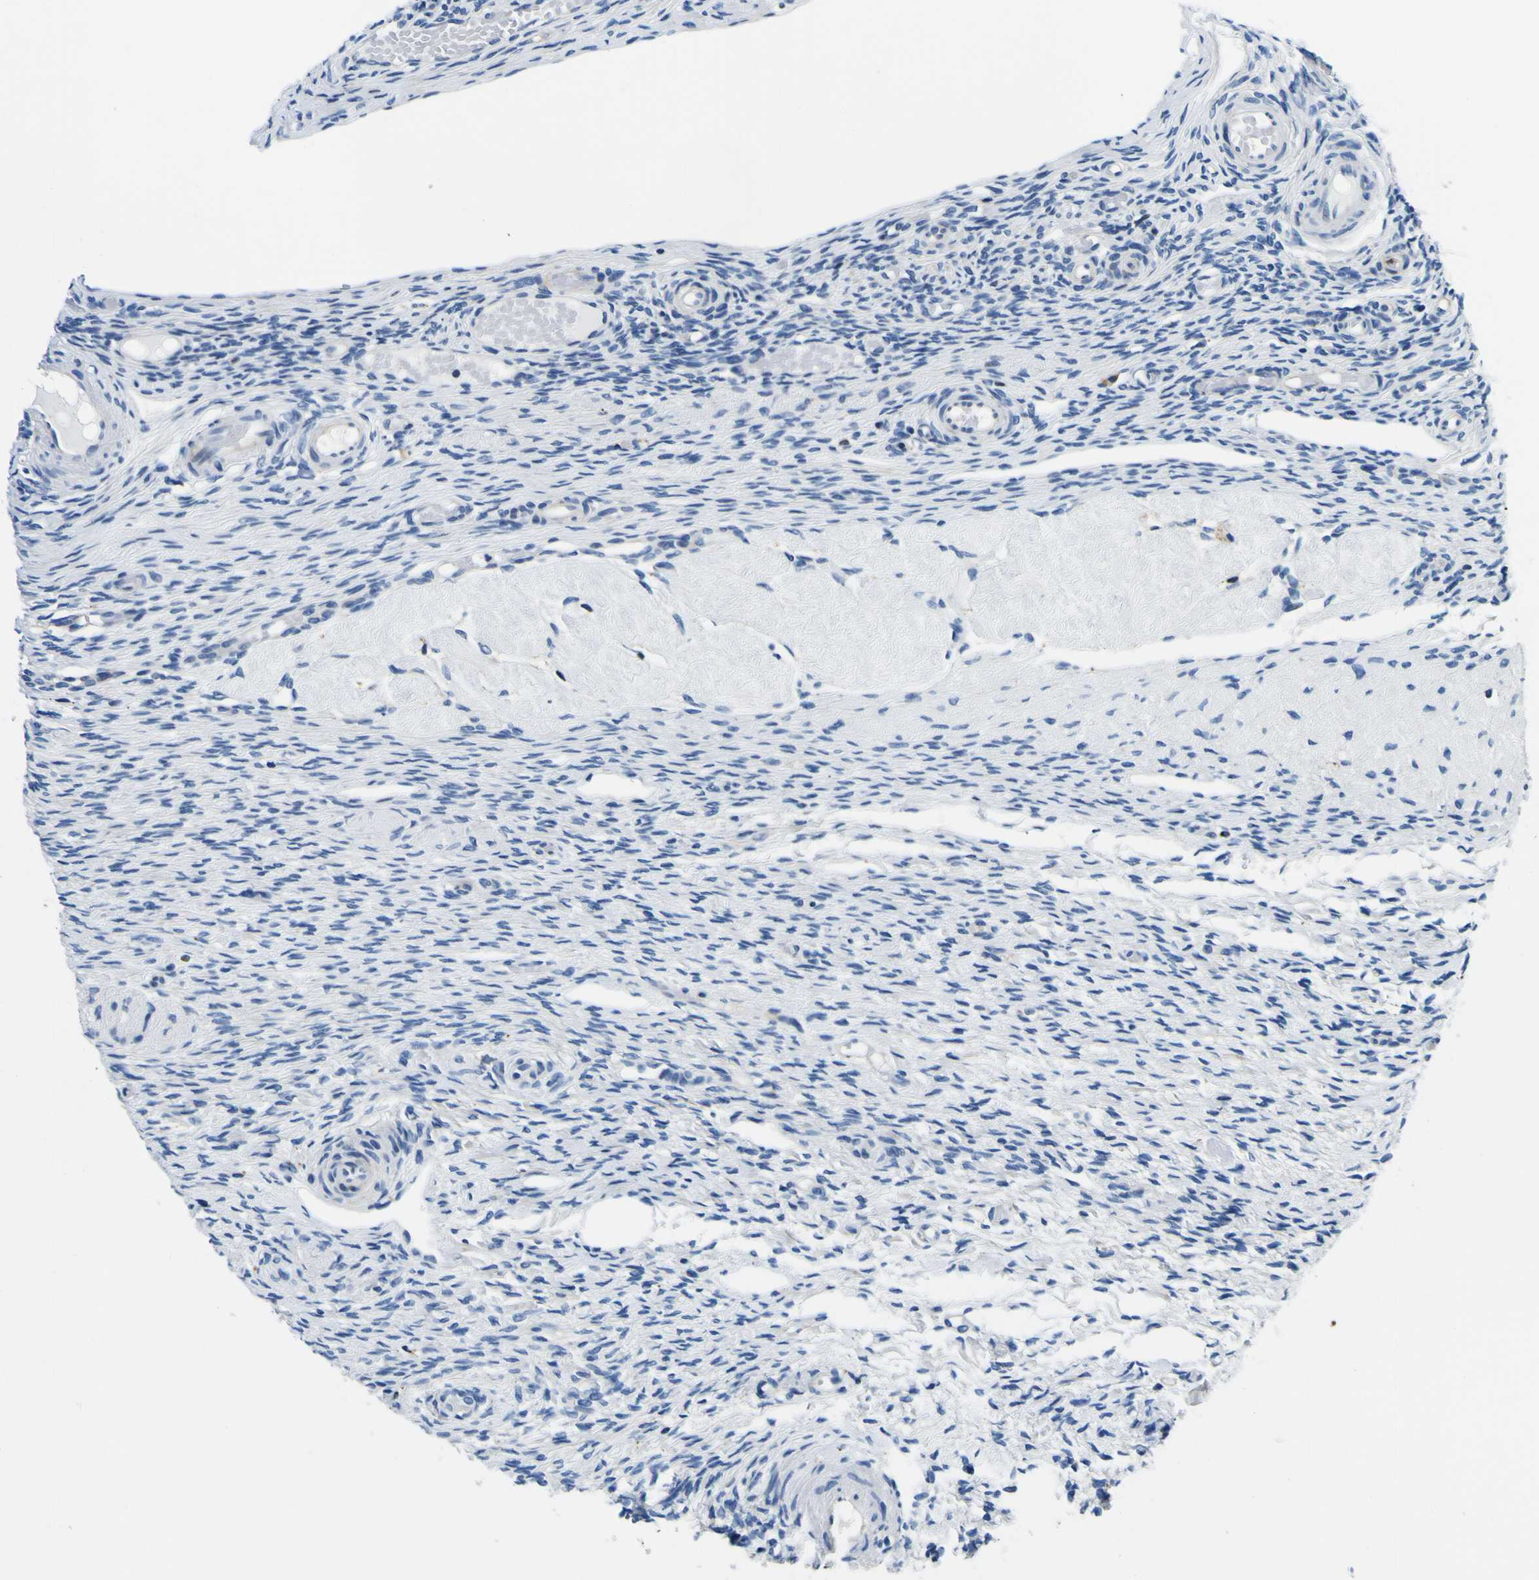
{"staining": {"intensity": "negative", "quantity": "none", "location": "none"}, "tissue": "ovary", "cell_type": "Ovarian stroma cells", "image_type": "normal", "snomed": [{"axis": "morphology", "description": "Normal tissue, NOS"}, {"axis": "topography", "description": "Ovary"}], "caption": "Photomicrograph shows no protein expression in ovarian stroma cells of benign ovary. Brightfield microscopy of immunohistochemistry (IHC) stained with DAB (brown) and hematoxylin (blue), captured at high magnification.", "gene": "NLRP3", "patient": {"sex": "female", "age": 60}}